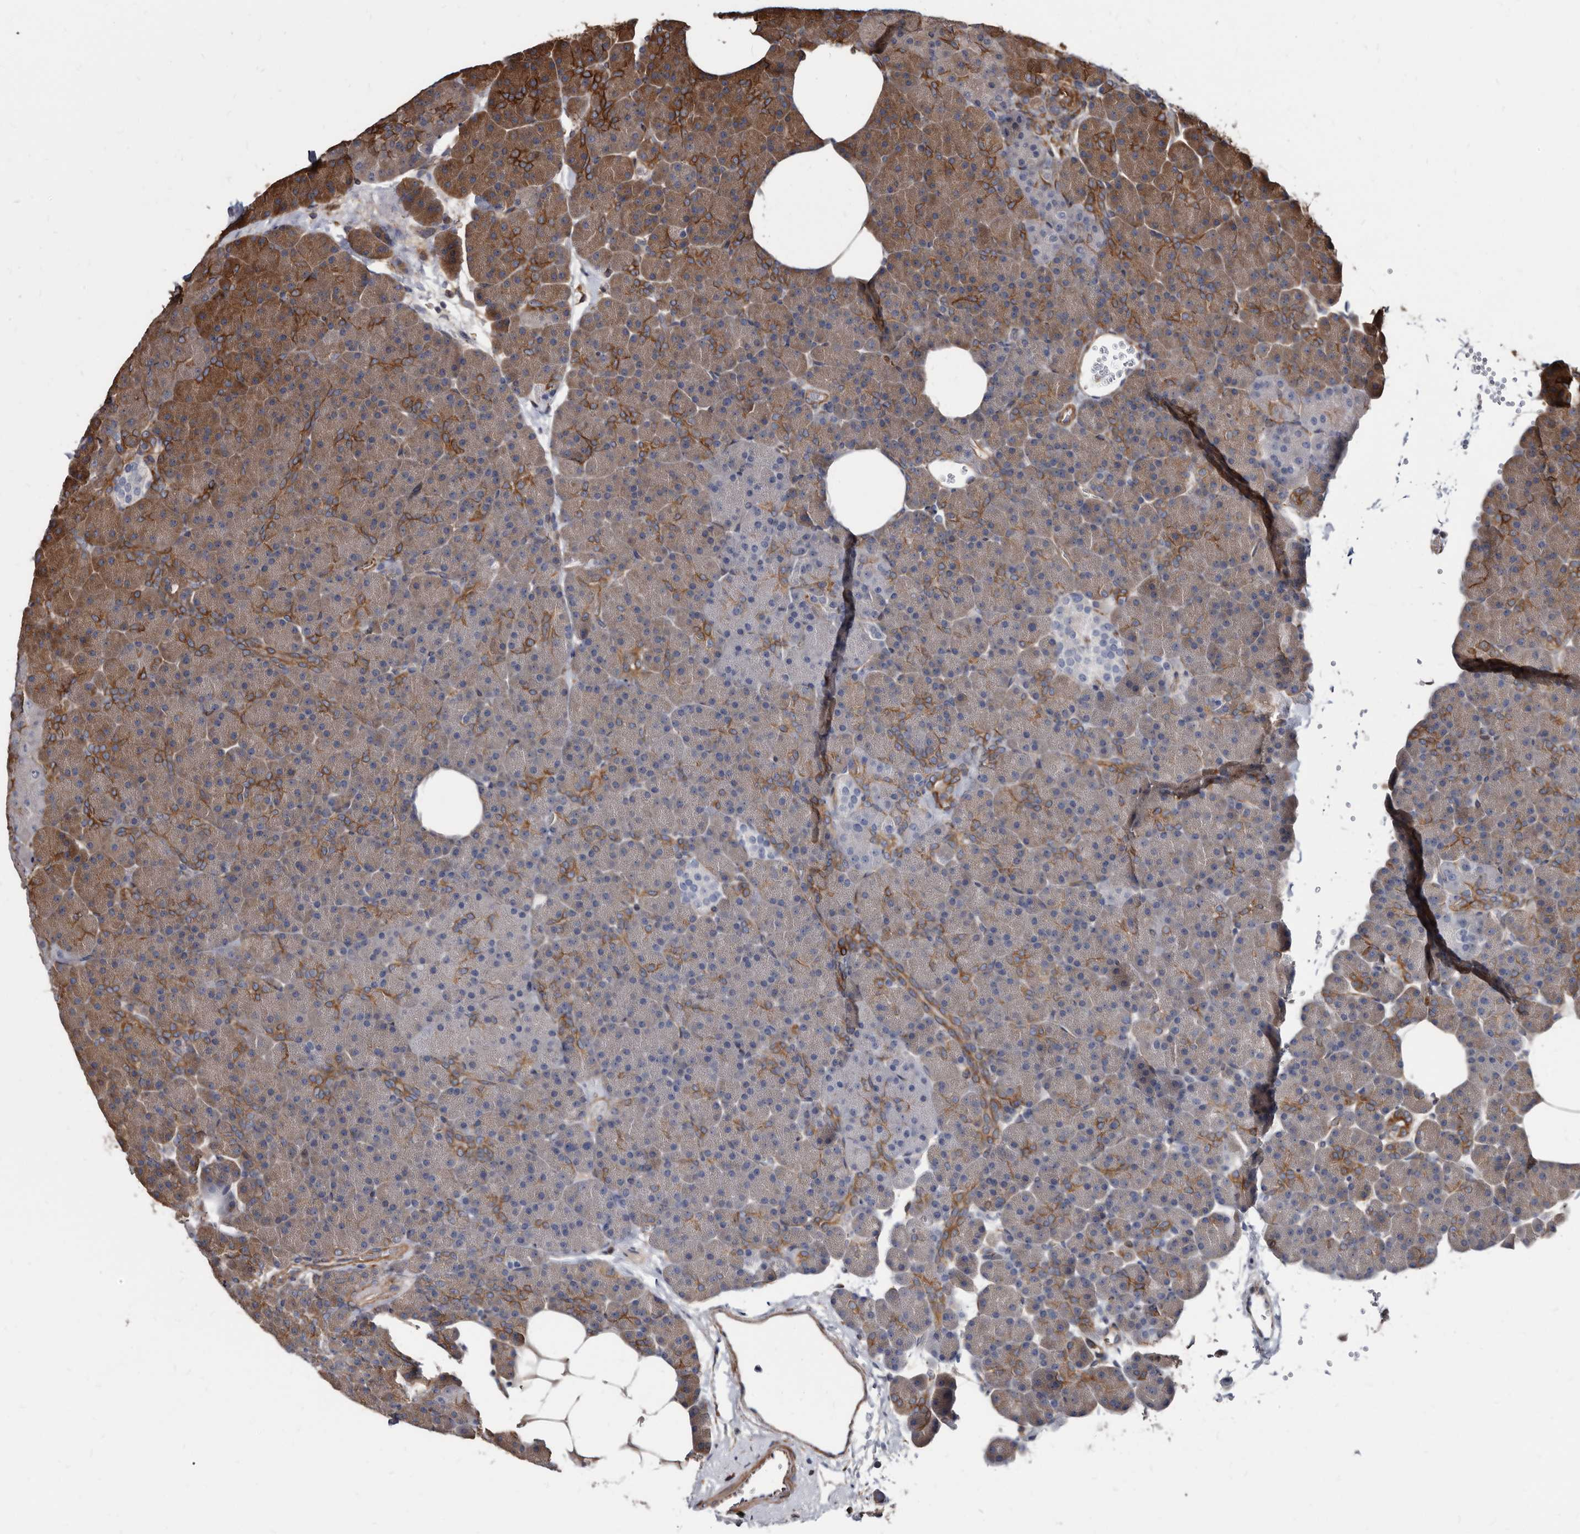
{"staining": {"intensity": "moderate", "quantity": "25%-75%", "location": "cytoplasmic/membranous"}, "tissue": "pancreas", "cell_type": "Exocrine glandular cells", "image_type": "normal", "snomed": [{"axis": "morphology", "description": "Normal tissue, NOS"}, {"axis": "morphology", "description": "Carcinoid, malignant, NOS"}, {"axis": "topography", "description": "Pancreas"}], "caption": "High-magnification brightfield microscopy of benign pancreas stained with DAB (3,3'-diaminobenzidine) (brown) and counterstained with hematoxylin (blue). exocrine glandular cells exhibit moderate cytoplasmic/membranous positivity is identified in about25%-75% of cells.", "gene": "KCTD20", "patient": {"sex": "female", "age": 35}}